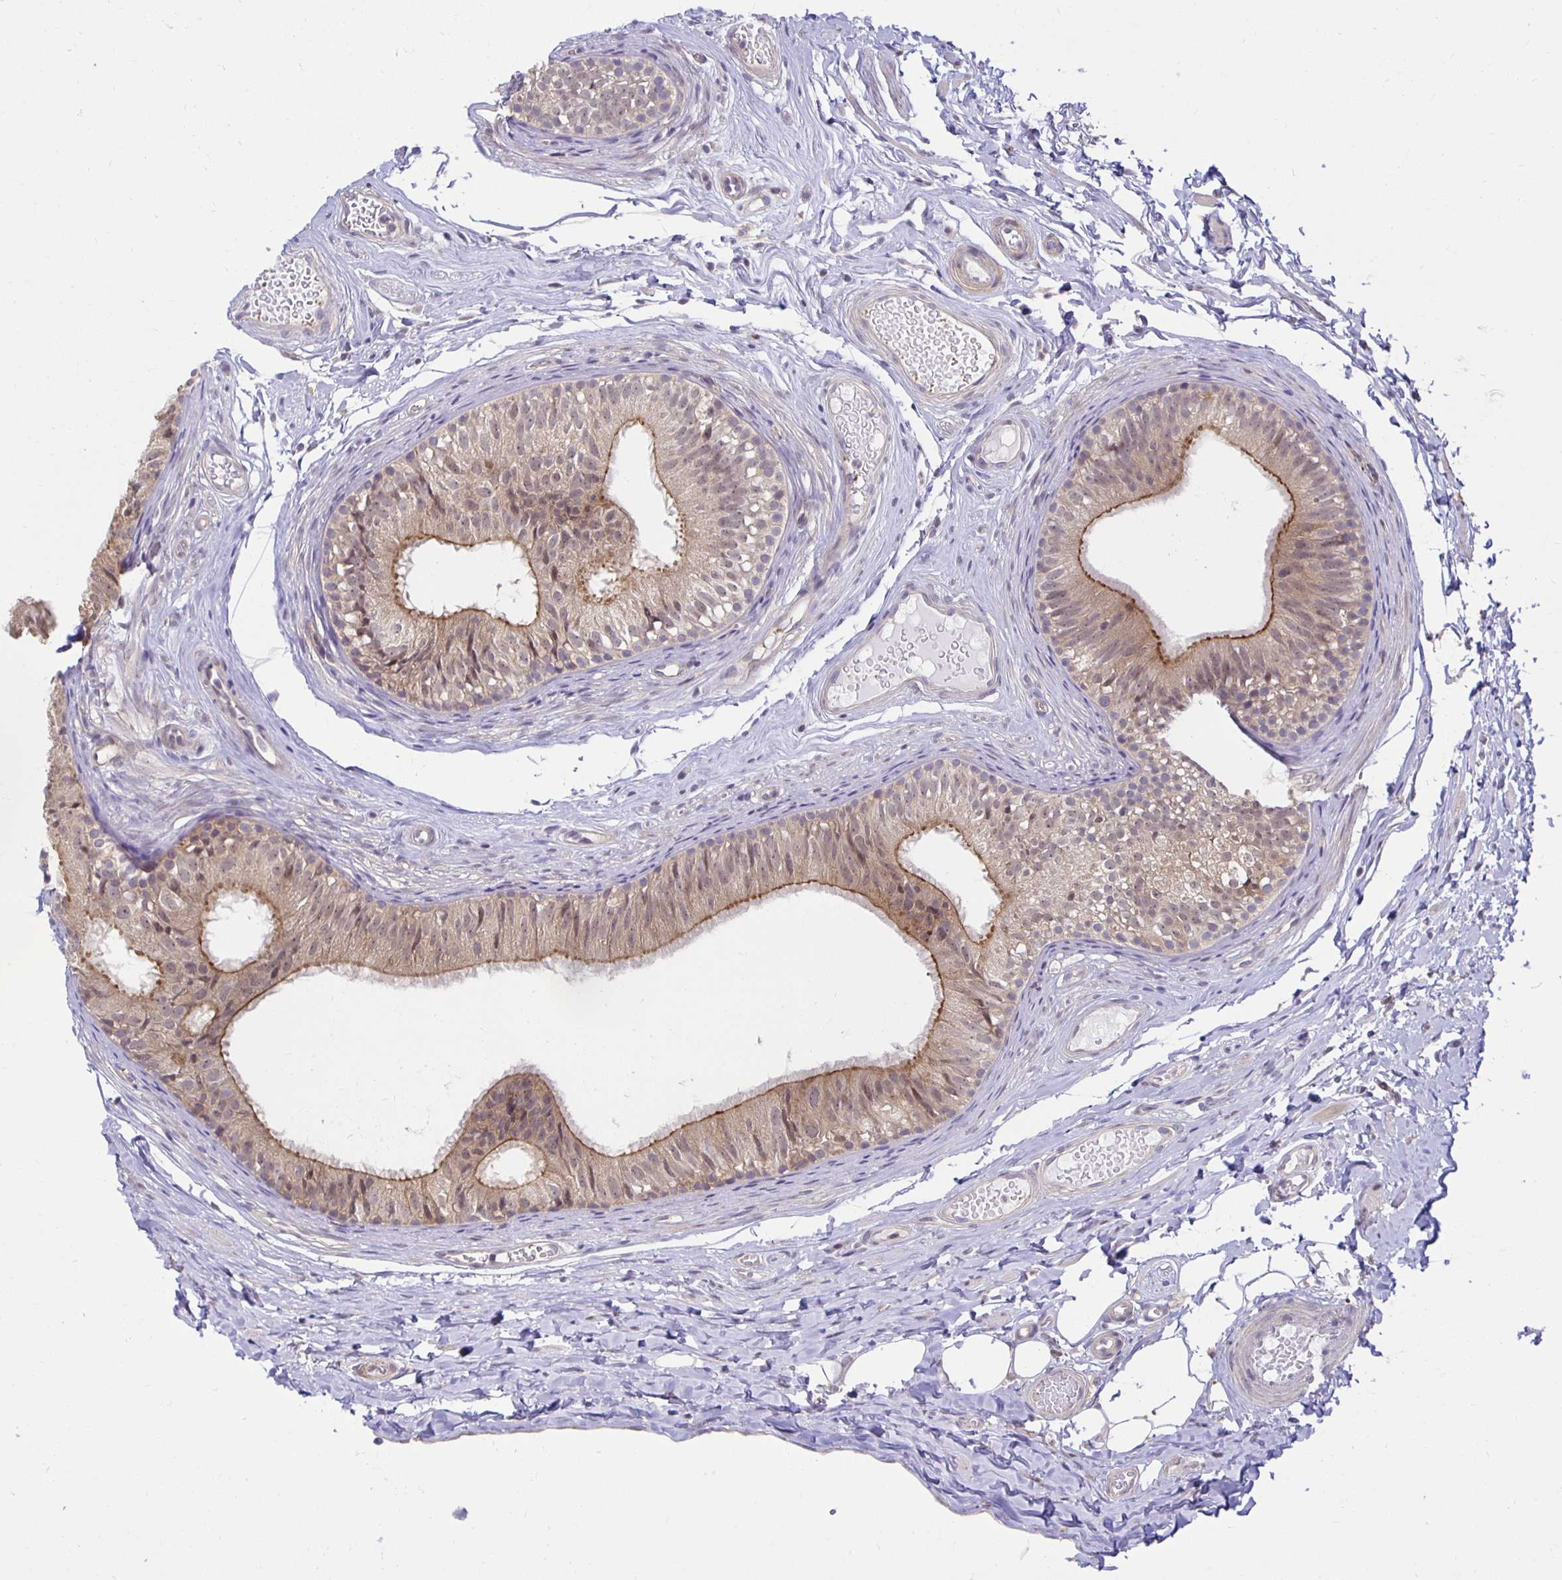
{"staining": {"intensity": "moderate", "quantity": "<25%", "location": "cytoplasmic/membranous"}, "tissue": "epididymis", "cell_type": "Glandular cells", "image_type": "normal", "snomed": [{"axis": "morphology", "description": "Normal tissue, NOS"}, {"axis": "morphology", "description": "Seminoma, NOS"}, {"axis": "topography", "description": "Testis"}, {"axis": "topography", "description": "Epididymis"}], "caption": "Protein staining shows moderate cytoplasmic/membranous staining in approximately <25% of glandular cells in normal epididymis. Nuclei are stained in blue.", "gene": "MIEN1", "patient": {"sex": "male", "age": 34}}